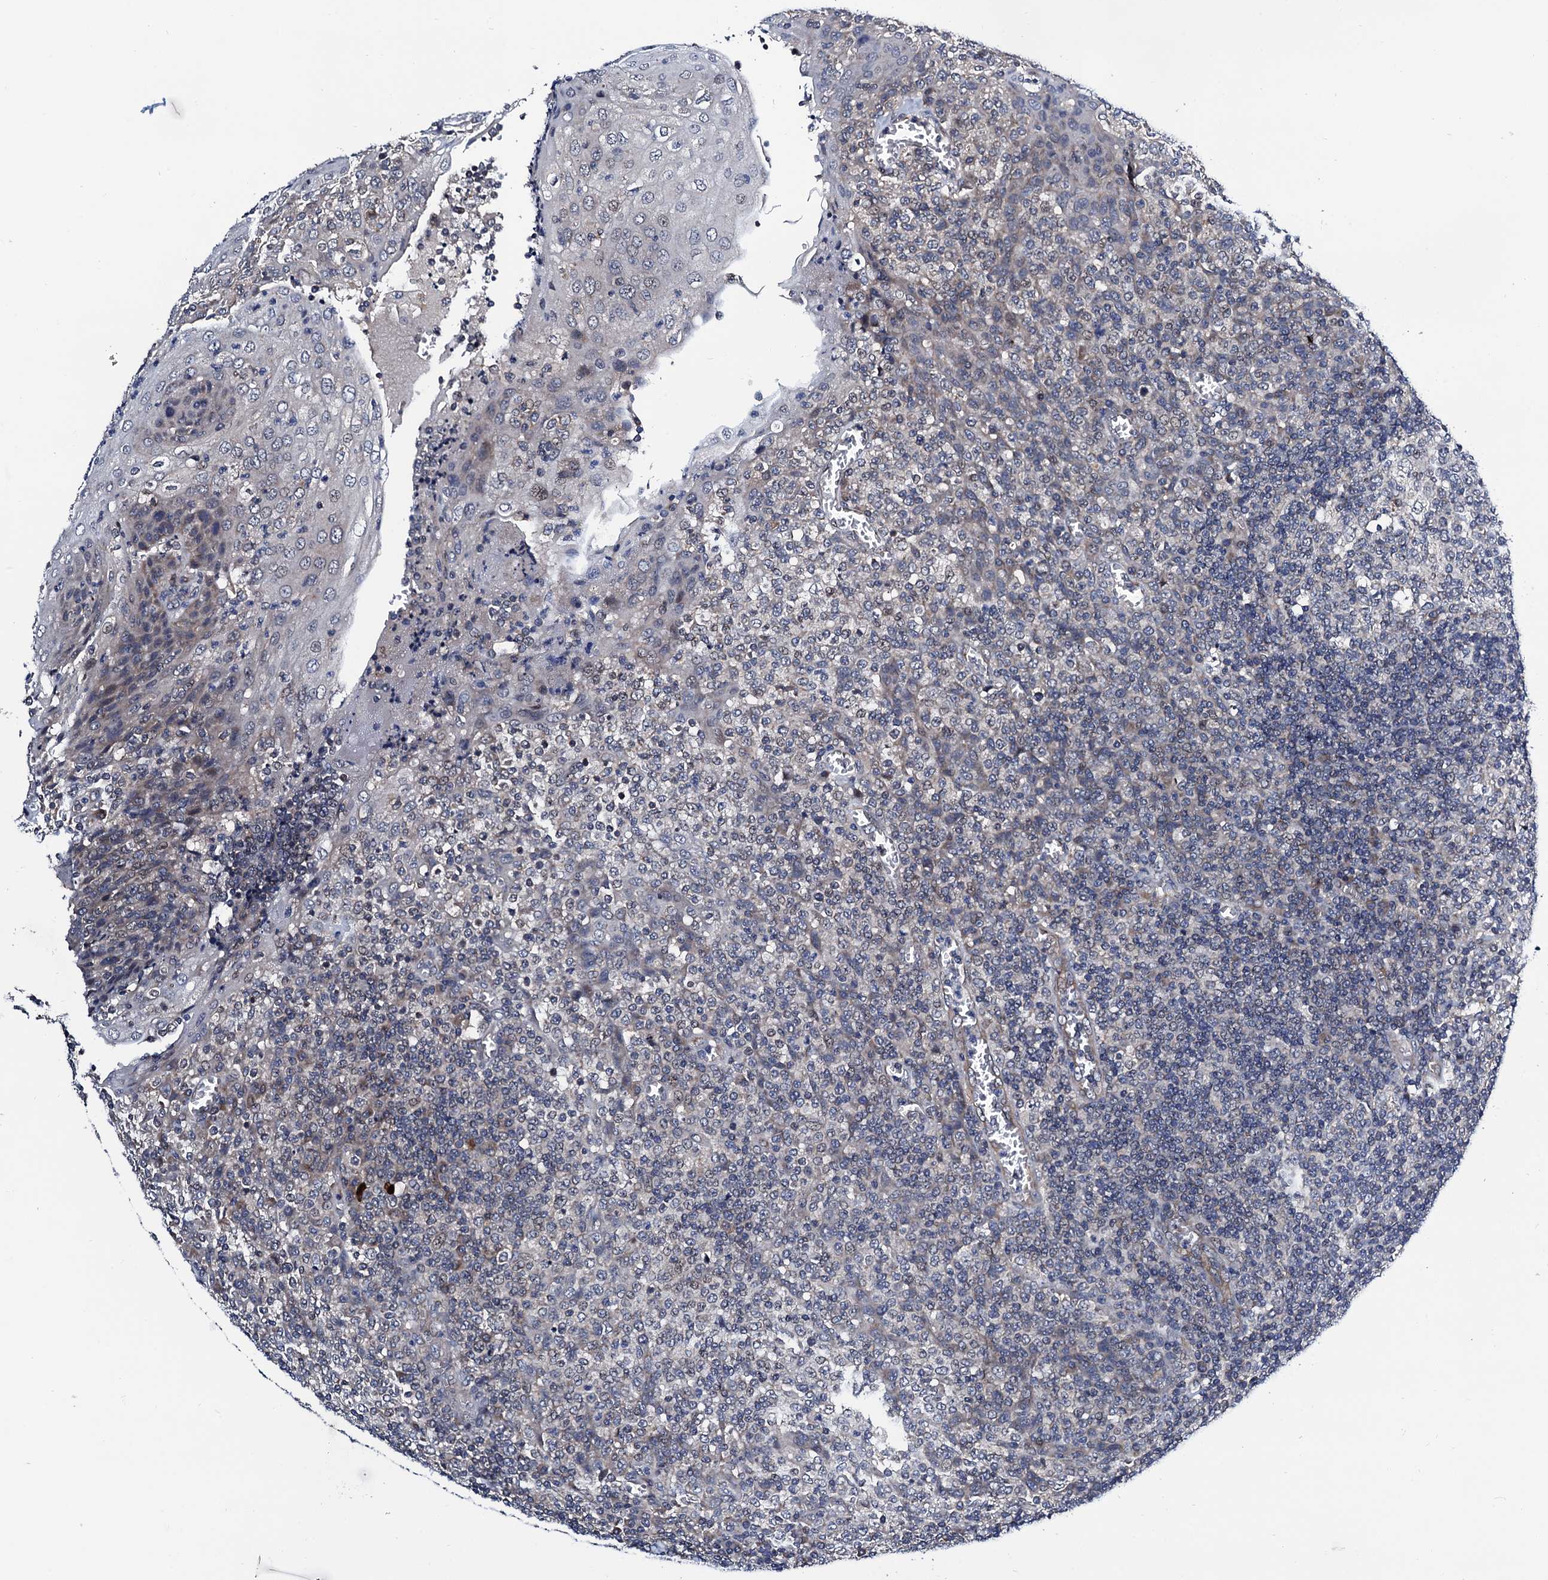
{"staining": {"intensity": "negative", "quantity": "none", "location": "none"}, "tissue": "tonsil", "cell_type": "Germinal center cells", "image_type": "normal", "snomed": [{"axis": "morphology", "description": "Normal tissue, NOS"}, {"axis": "topography", "description": "Tonsil"}], "caption": "Benign tonsil was stained to show a protein in brown. There is no significant positivity in germinal center cells. Brightfield microscopy of immunohistochemistry stained with DAB (3,3'-diaminobenzidine) (brown) and hematoxylin (blue), captured at high magnification.", "gene": "NAA16", "patient": {"sex": "female", "age": 19}}